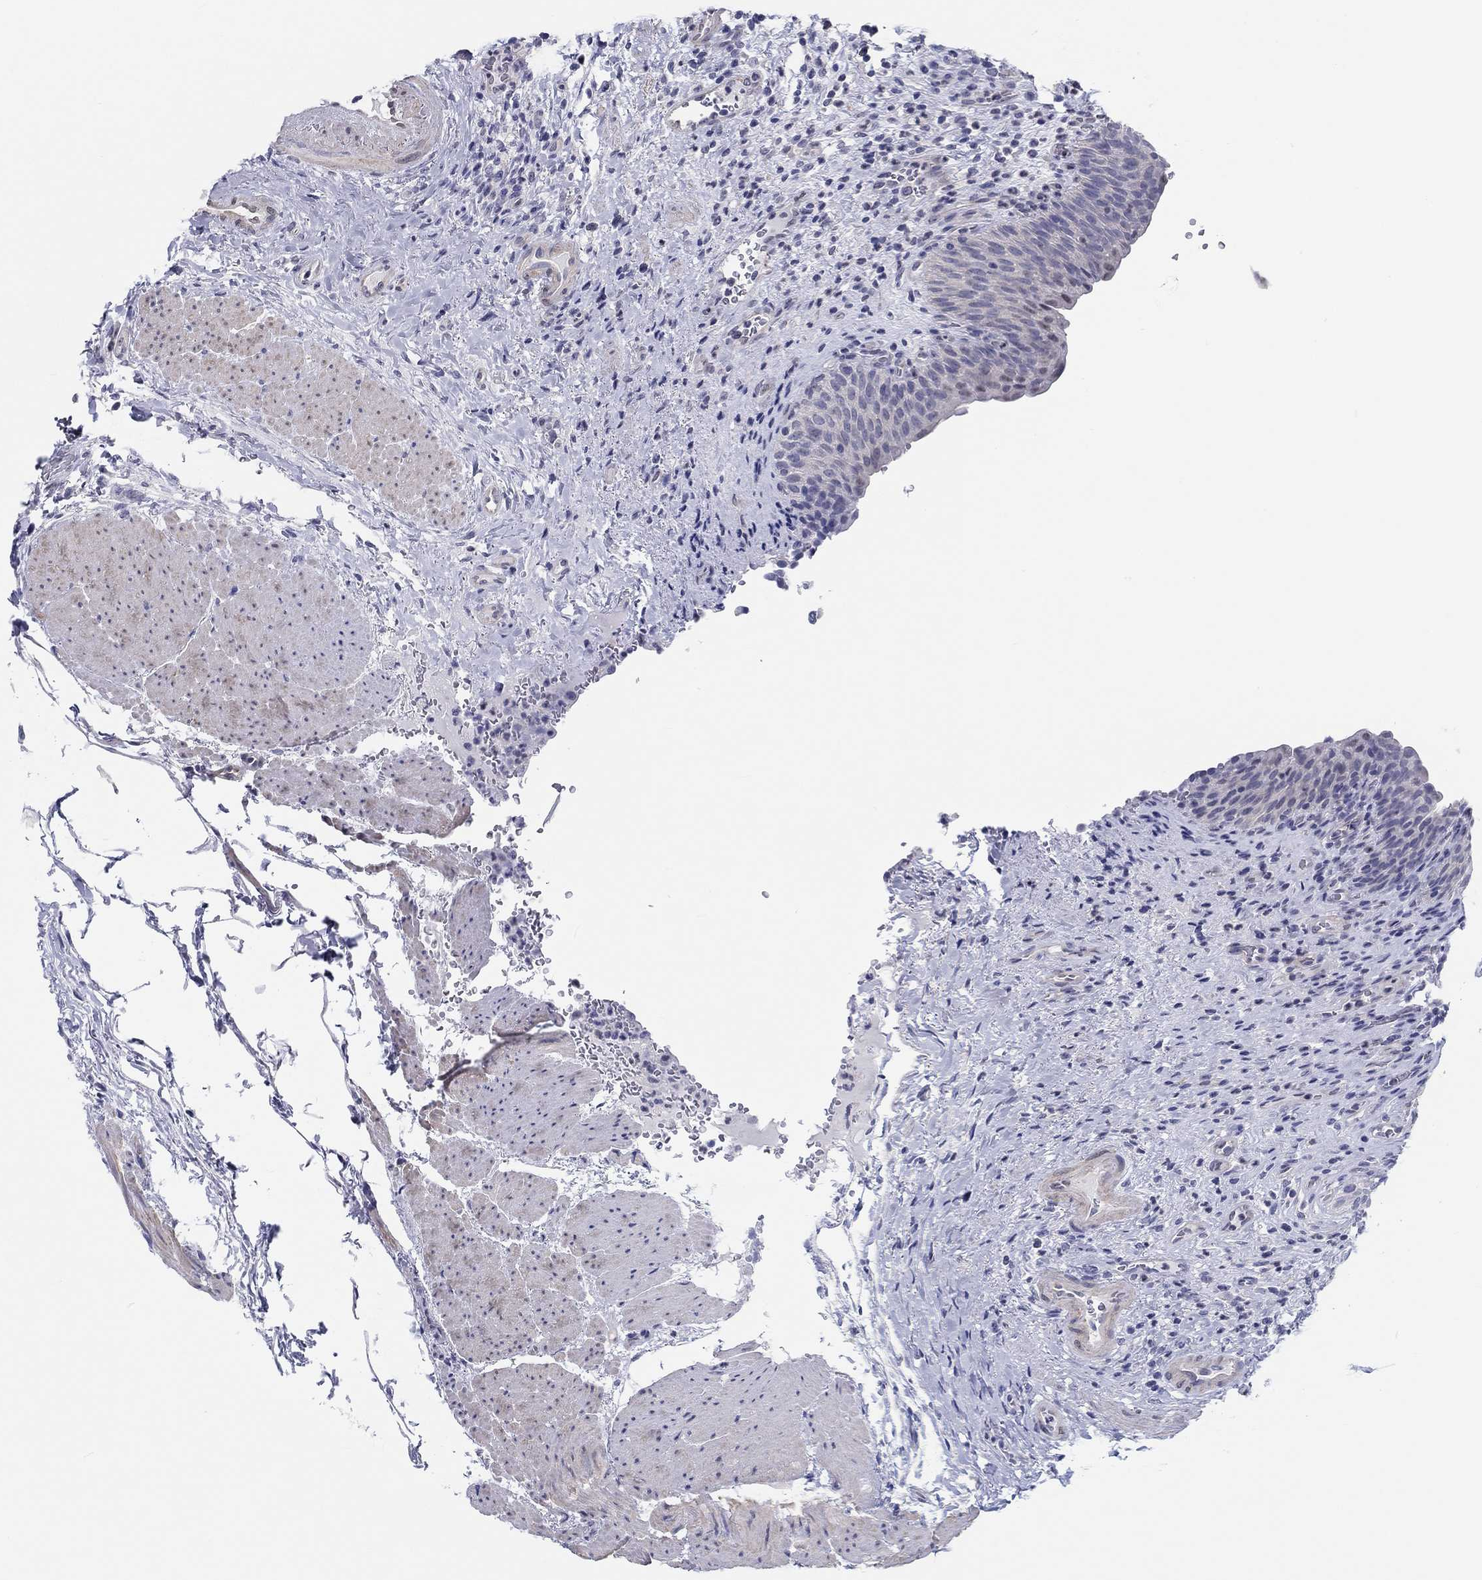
{"staining": {"intensity": "negative", "quantity": "none", "location": "none"}, "tissue": "urinary bladder", "cell_type": "Urothelial cells", "image_type": "normal", "snomed": [{"axis": "morphology", "description": "Normal tissue, NOS"}, {"axis": "topography", "description": "Urinary bladder"}], "caption": "An immunohistochemistry (IHC) photomicrograph of unremarkable urinary bladder is shown. There is no staining in urothelial cells of urinary bladder. The staining is performed using DAB (3,3'-diaminobenzidine) brown chromogen with nuclei counter-stained in using hematoxylin.", "gene": "CRYGD", "patient": {"sex": "male", "age": 66}}